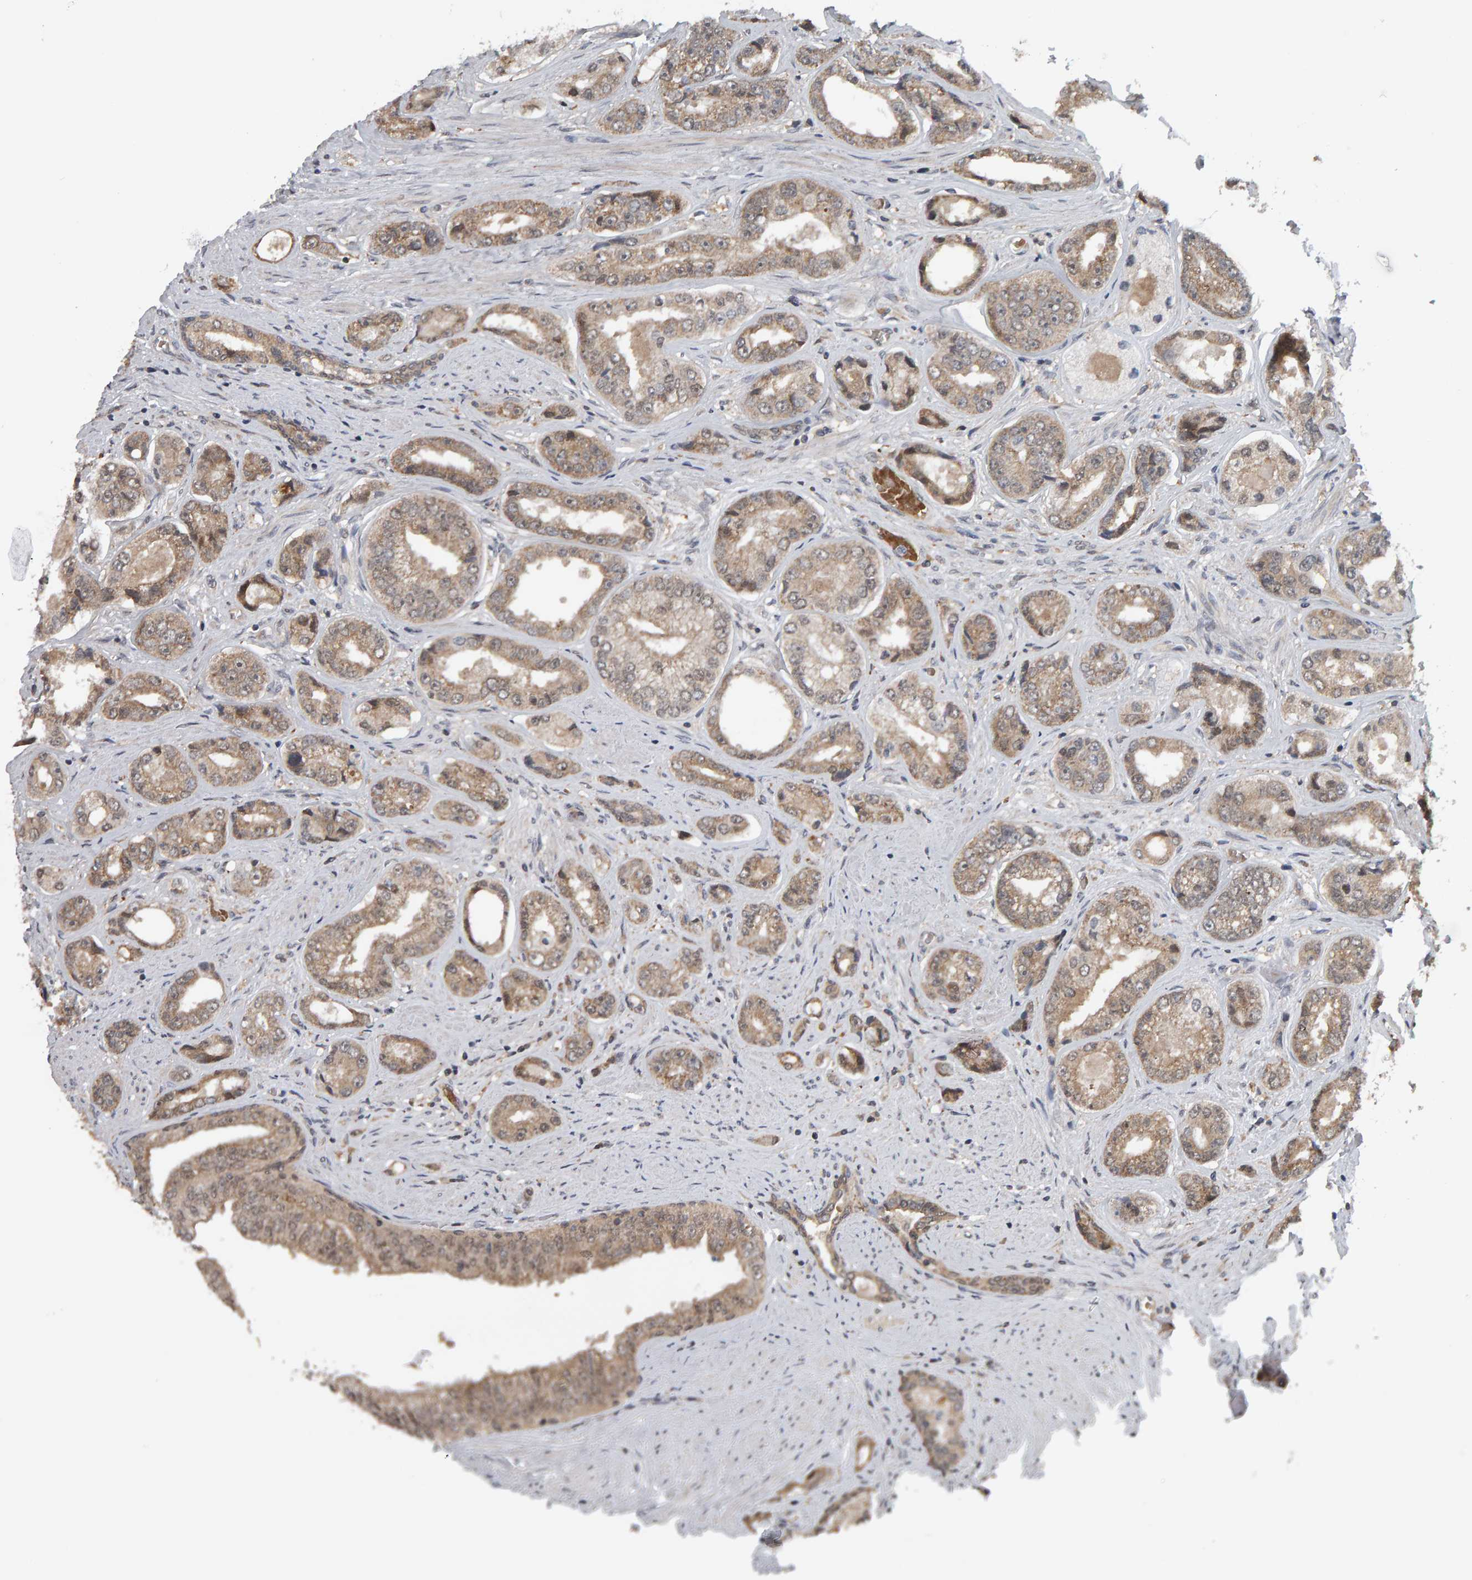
{"staining": {"intensity": "weak", "quantity": ">75%", "location": "cytoplasmic/membranous"}, "tissue": "prostate cancer", "cell_type": "Tumor cells", "image_type": "cancer", "snomed": [{"axis": "morphology", "description": "Adenocarcinoma, High grade"}, {"axis": "topography", "description": "Prostate"}], "caption": "Protein staining reveals weak cytoplasmic/membranous positivity in about >75% of tumor cells in prostate high-grade adenocarcinoma.", "gene": "COASY", "patient": {"sex": "male", "age": 61}}